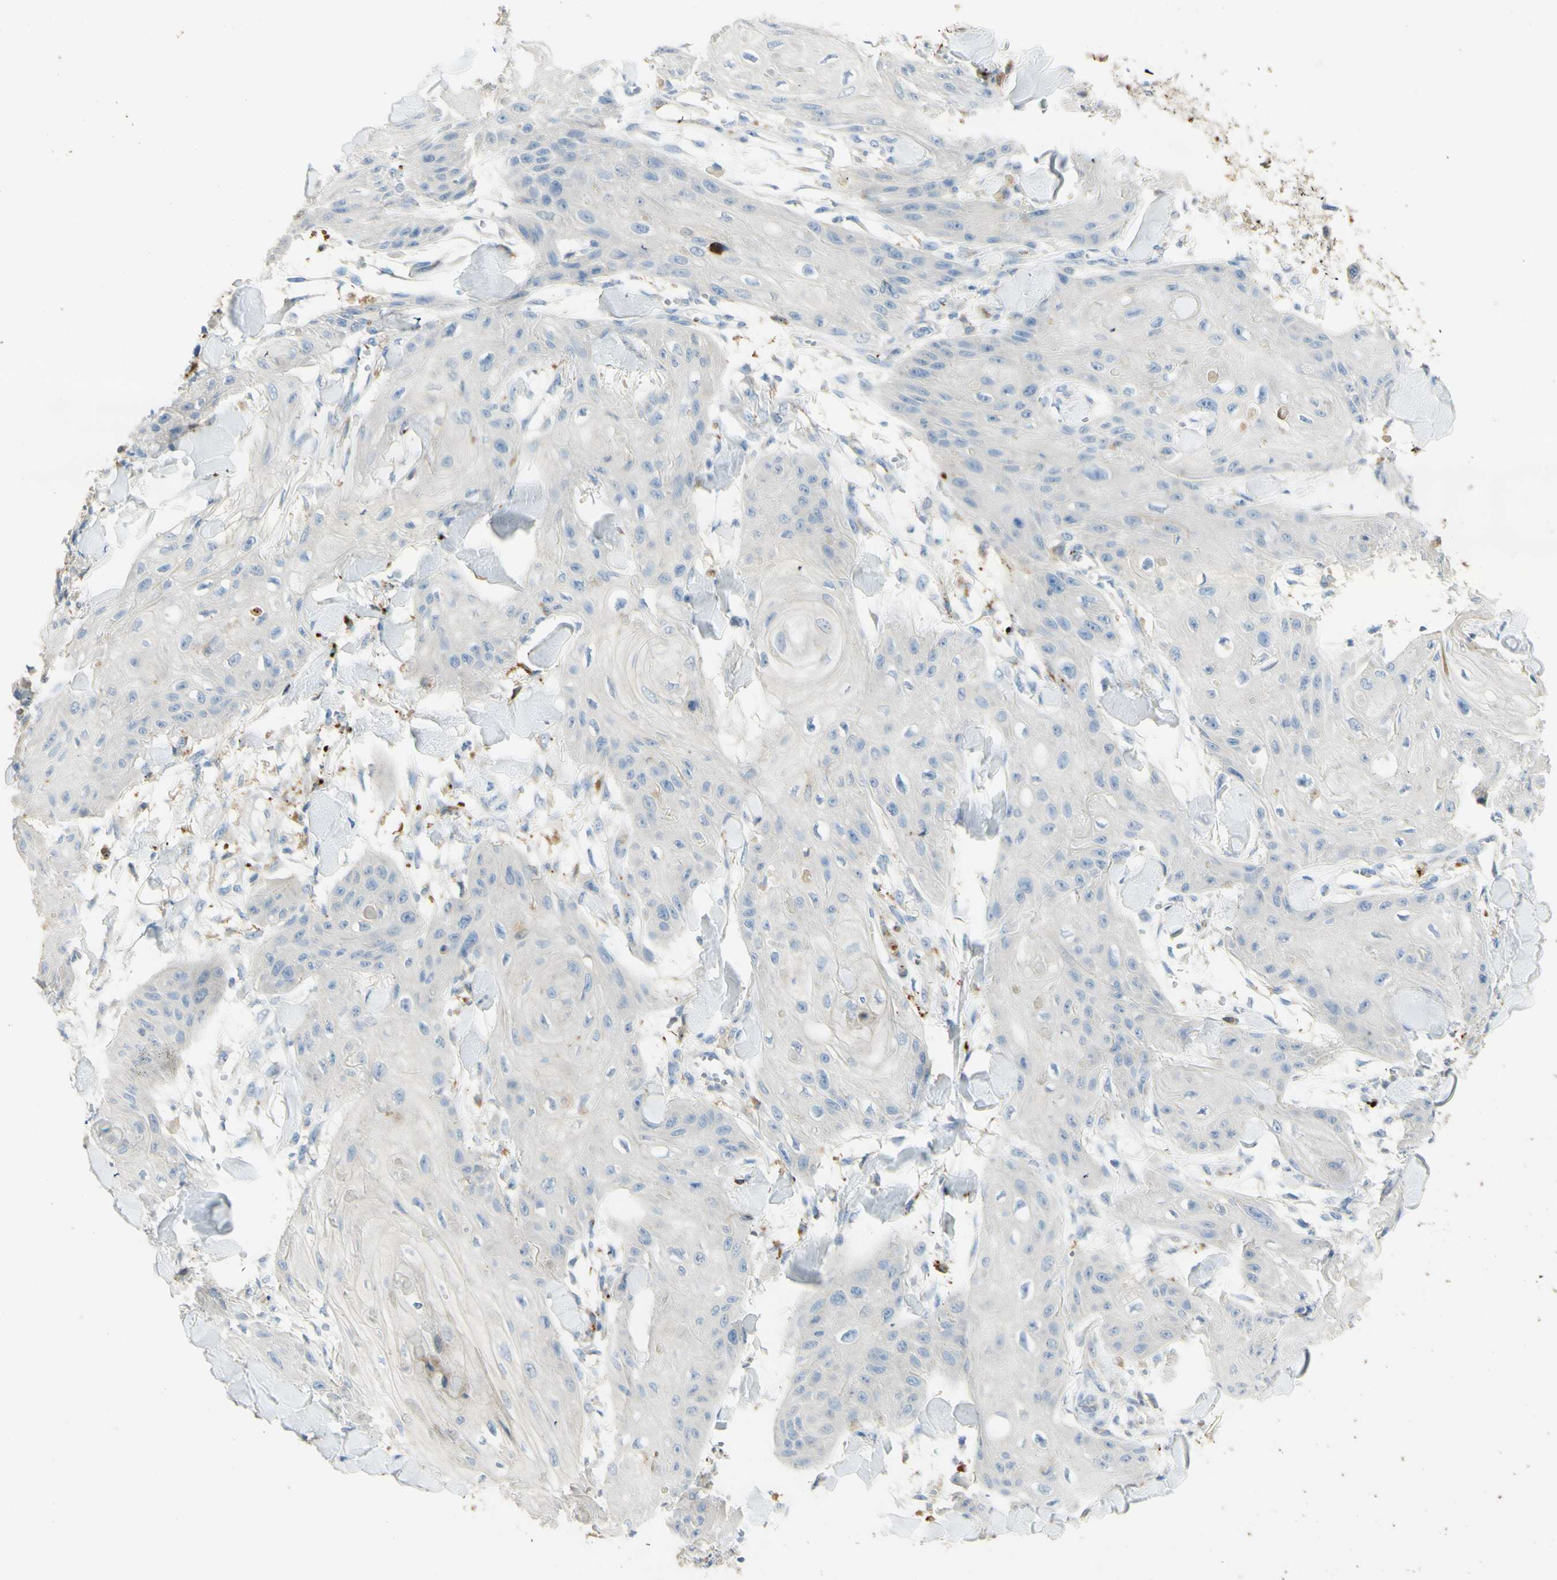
{"staining": {"intensity": "weak", "quantity": "<25%", "location": "cytoplasmic/membranous"}, "tissue": "skin cancer", "cell_type": "Tumor cells", "image_type": "cancer", "snomed": [{"axis": "morphology", "description": "Squamous cell carcinoma, NOS"}, {"axis": "topography", "description": "Skin"}], "caption": "Immunohistochemistry of human skin cancer displays no expression in tumor cells.", "gene": "GAN", "patient": {"sex": "male", "age": 74}}